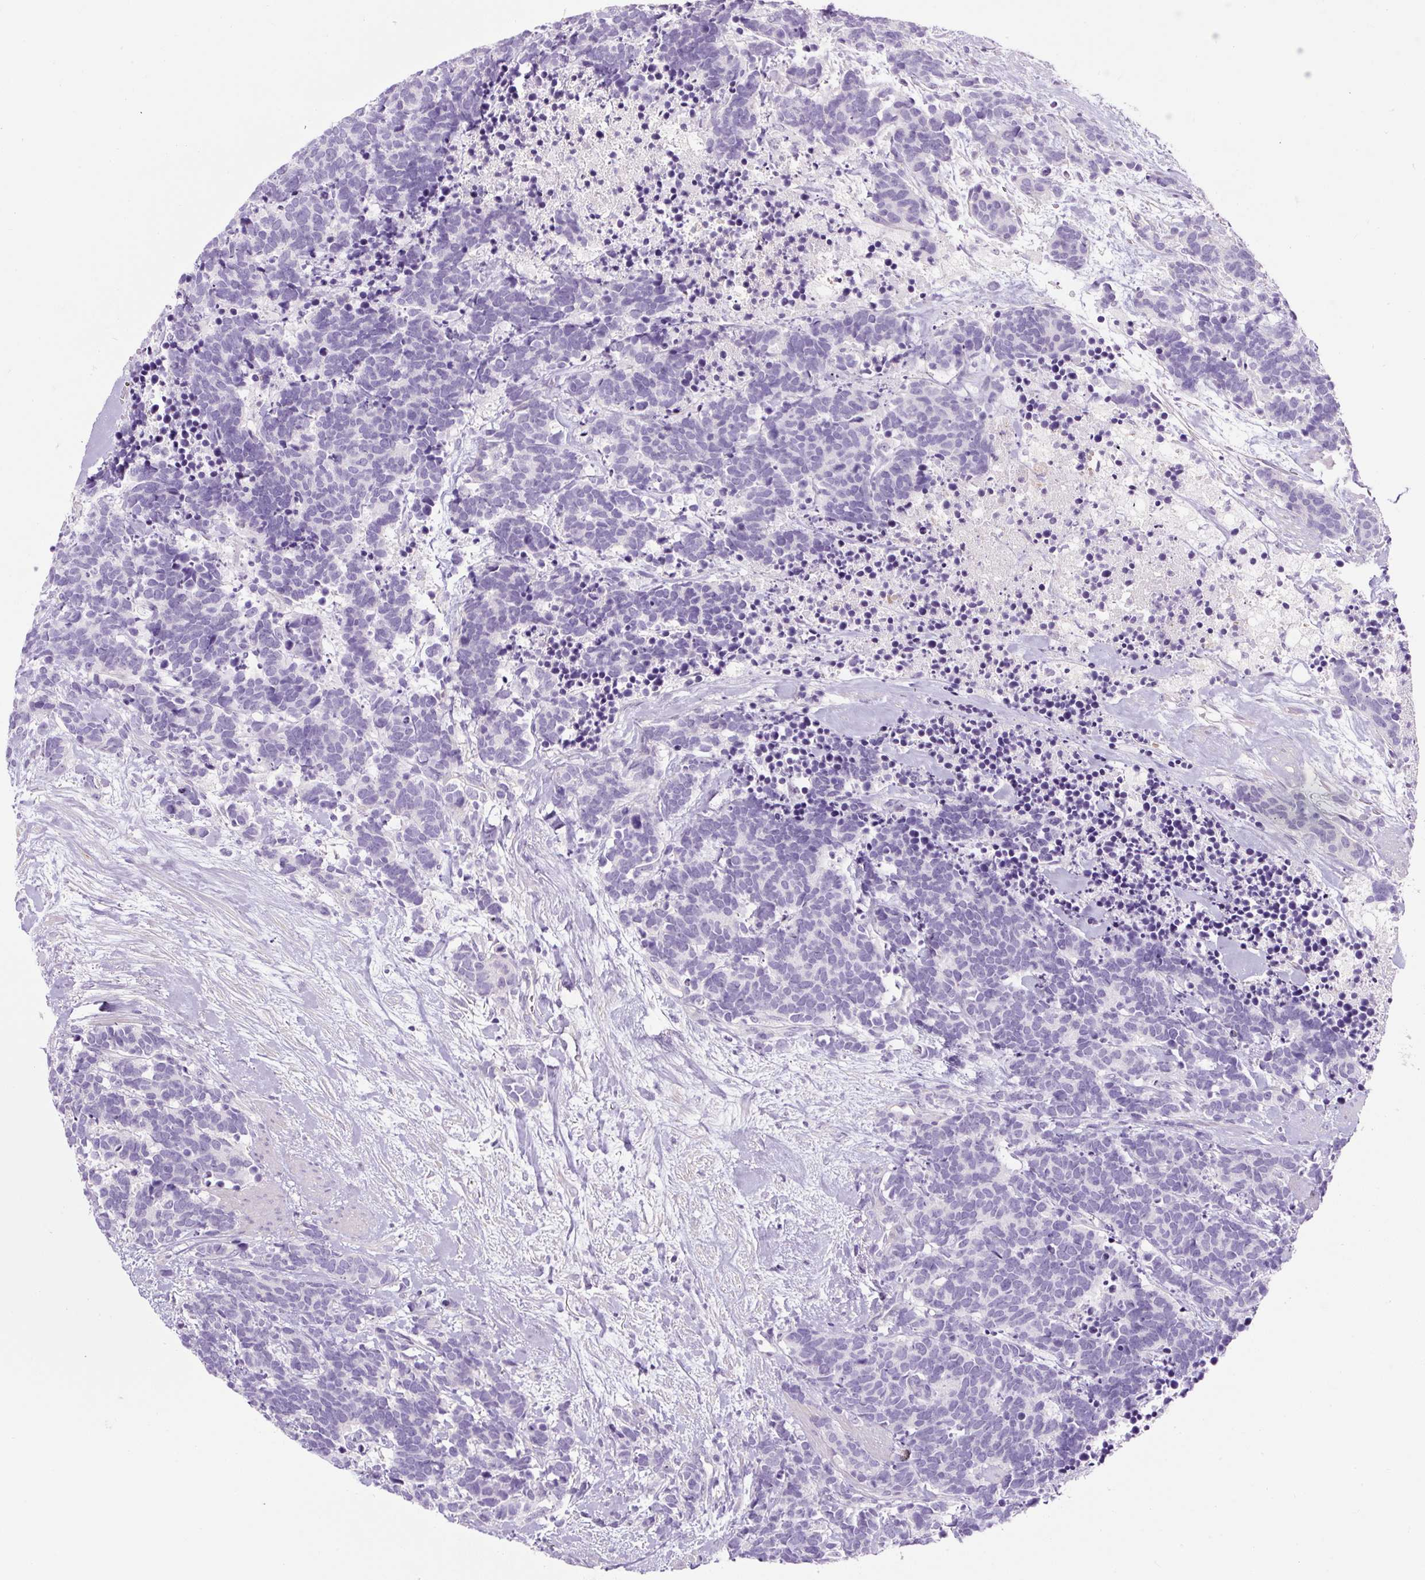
{"staining": {"intensity": "negative", "quantity": "none", "location": "none"}, "tissue": "carcinoid", "cell_type": "Tumor cells", "image_type": "cancer", "snomed": [{"axis": "morphology", "description": "Carcinoma, NOS"}, {"axis": "morphology", "description": "Carcinoid, malignant, NOS"}, {"axis": "topography", "description": "Prostate"}], "caption": "Human carcinoid stained for a protein using IHC shows no positivity in tumor cells.", "gene": "OR14A2", "patient": {"sex": "male", "age": 57}}